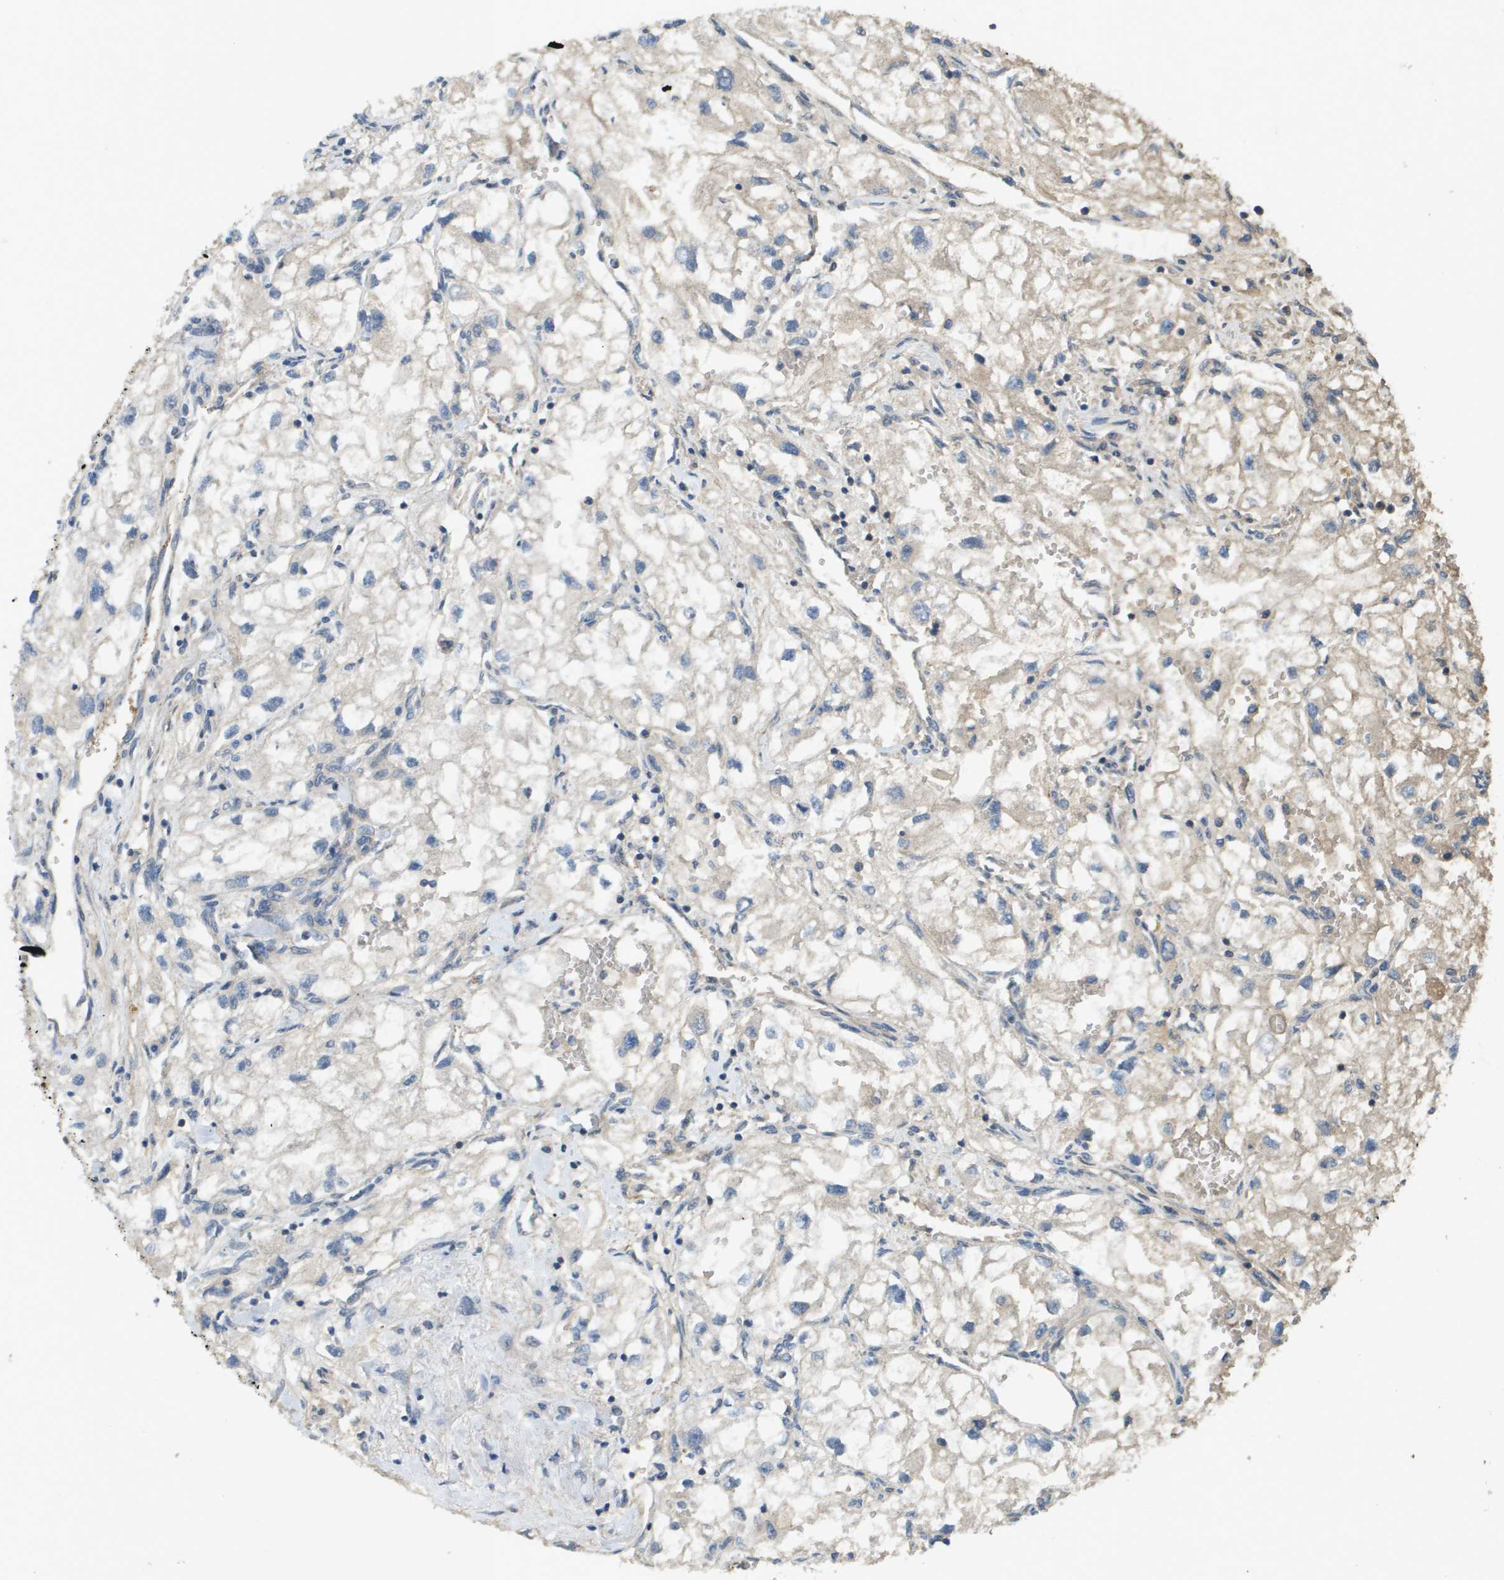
{"staining": {"intensity": "negative", "quantity": "none", "location": "none"}, "tissue": "renal cancer", "cell_type": "Tumor cells", "image_type": "cancer", "snomed": [{"axis": "morphology", "description": "Adenocarcinoma, NOS"}, {"axis": "topography", "description": "Kidney"}], "caption": "High power microscopy histopathology image of an immunohistochemistry (IHC) micrograph of renal cancer (adenocarcinoma), revealing no significant staining in tumor cells. (DAB immunohistochemistry, high magnification).", "gene": "KRT23", "patient": {"sex": "female", "age": 70}}